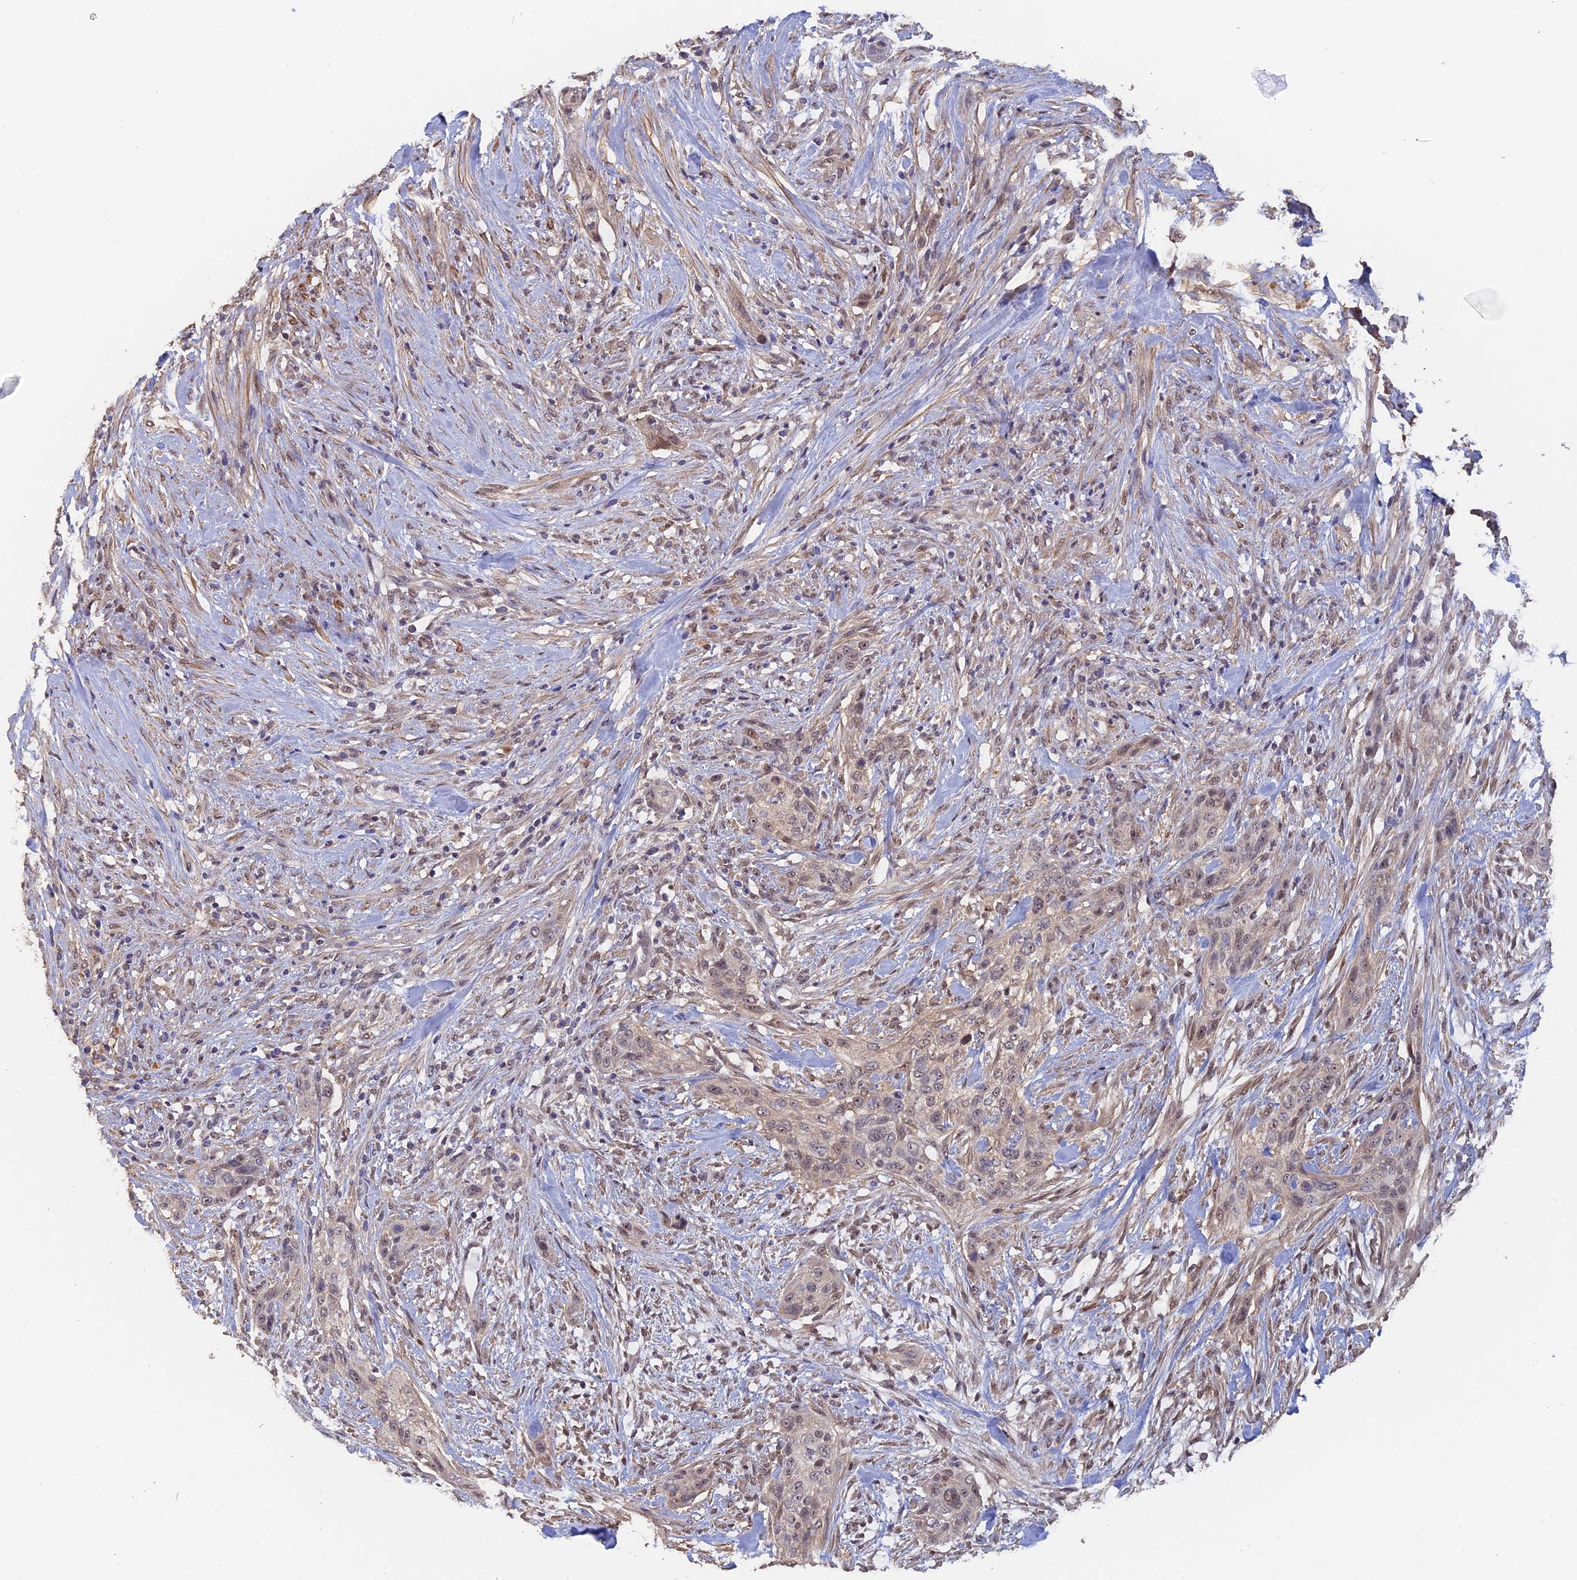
{"staining": {"intensity": "moderate", "quantity": ">75%", "location": "nuclear"}, "tissue": "urothelial cancer", "cell_type": "Tumor cells", "image_type": "cancer", "snomed": [{"axis": "morphology", "description": "Urothelial carcinoma, High grade"}, {"axis": "topography", "description": "Urinary bladder"}], "caption": "Human urothelial cancer stained for a protein (brown) reveals moderate nuclear positive positivity in approximately >75% of tumor cells.", "gene": "FAM98C", "patient": {"sex": "male", "age": 35}}